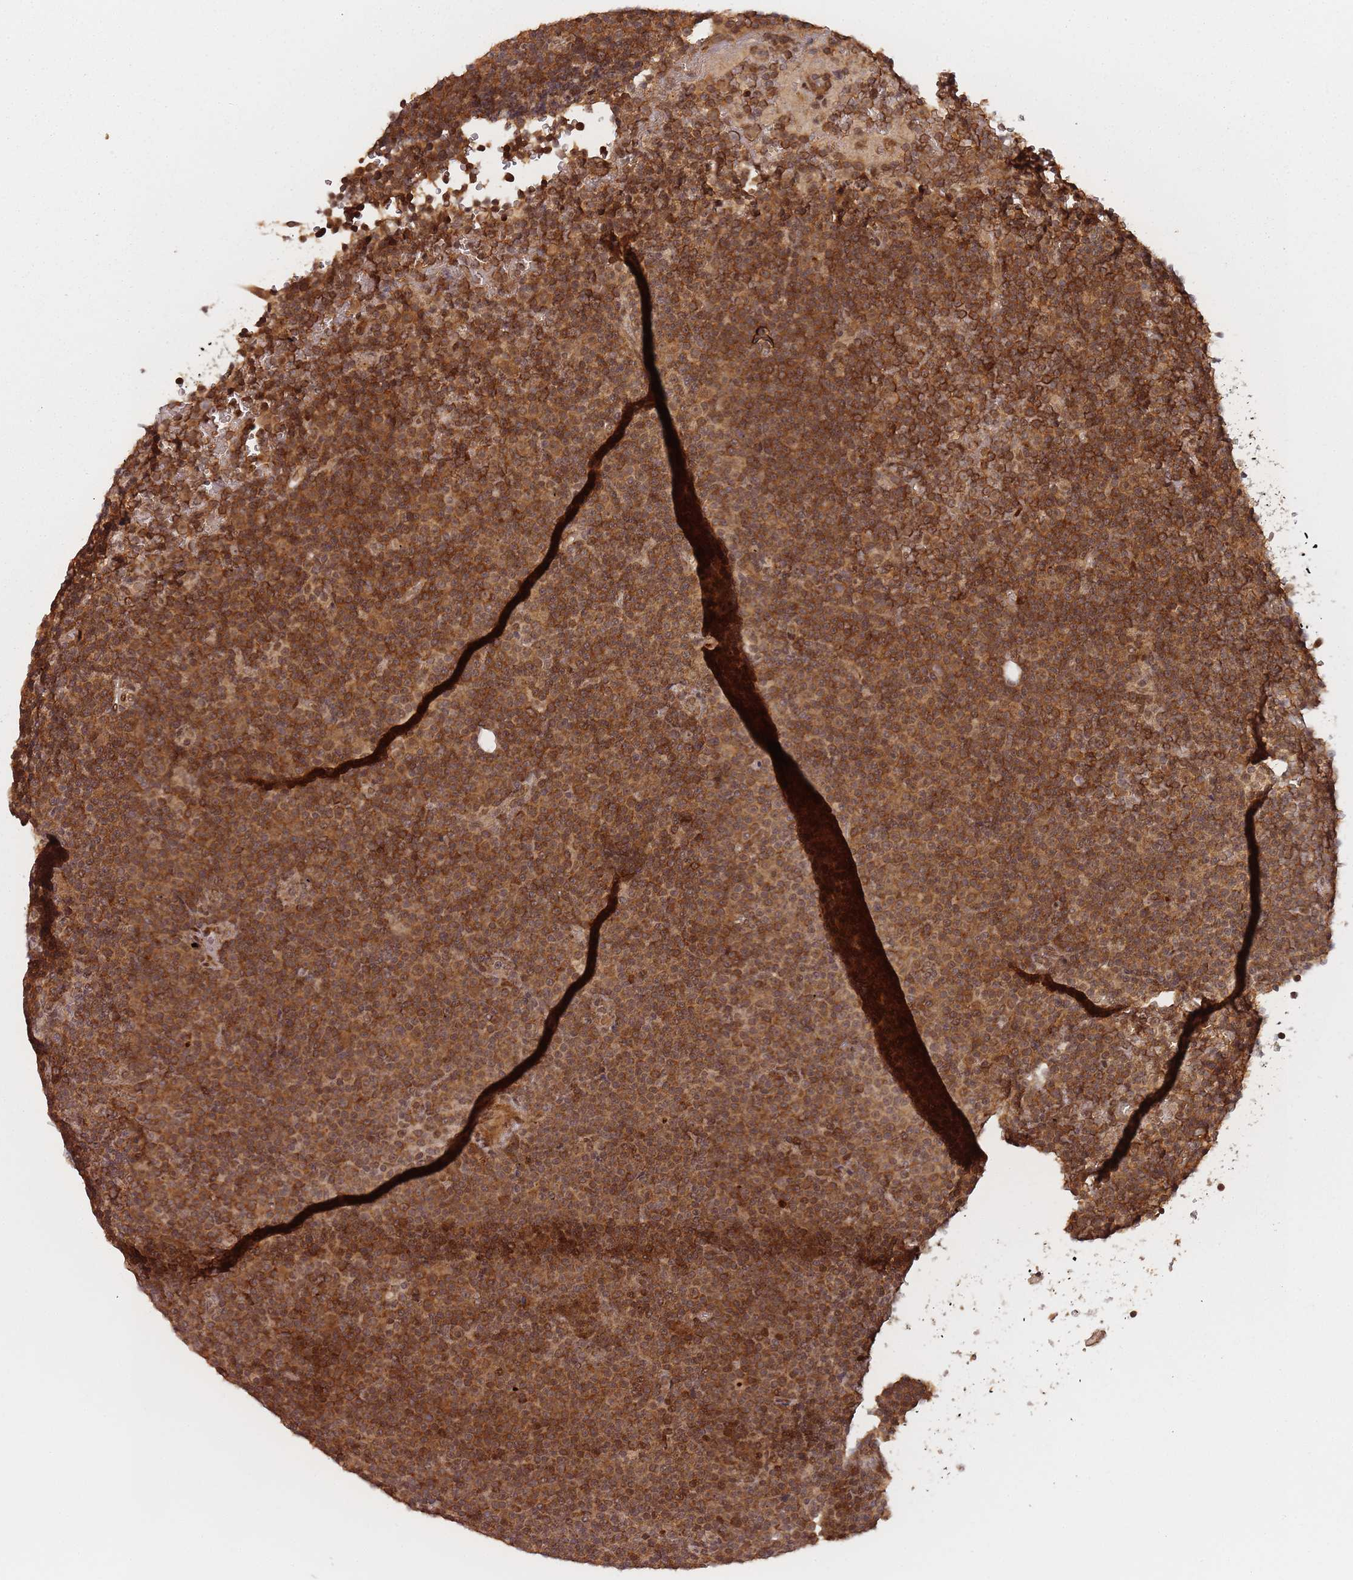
{"staining": {"intensity": "moderate", "quantity": ">75%", "location": "cytoplasmic/membranous,nuclear"}, "tissue": "lymphoma", "cell_type": "Tumor cells", "image_type": "cancer", "snomed": [{"axis": "morphology", "description": "Malignant lymphoma, non-Hodgkin's type, Low grade"}, {"axis": "topography", "description": "Lymph node"}], "caption": "Approximately >75% of tumor cells in malignant lymphoma, non-Hodgkin's type (low-grade) reveal moderate cytoplasmic/membranous and nuclear protein staining as visualized by brown immunohistochemical staining.", "gene": "ZNF497", "patient": {"sex": "female", "age": 67}}